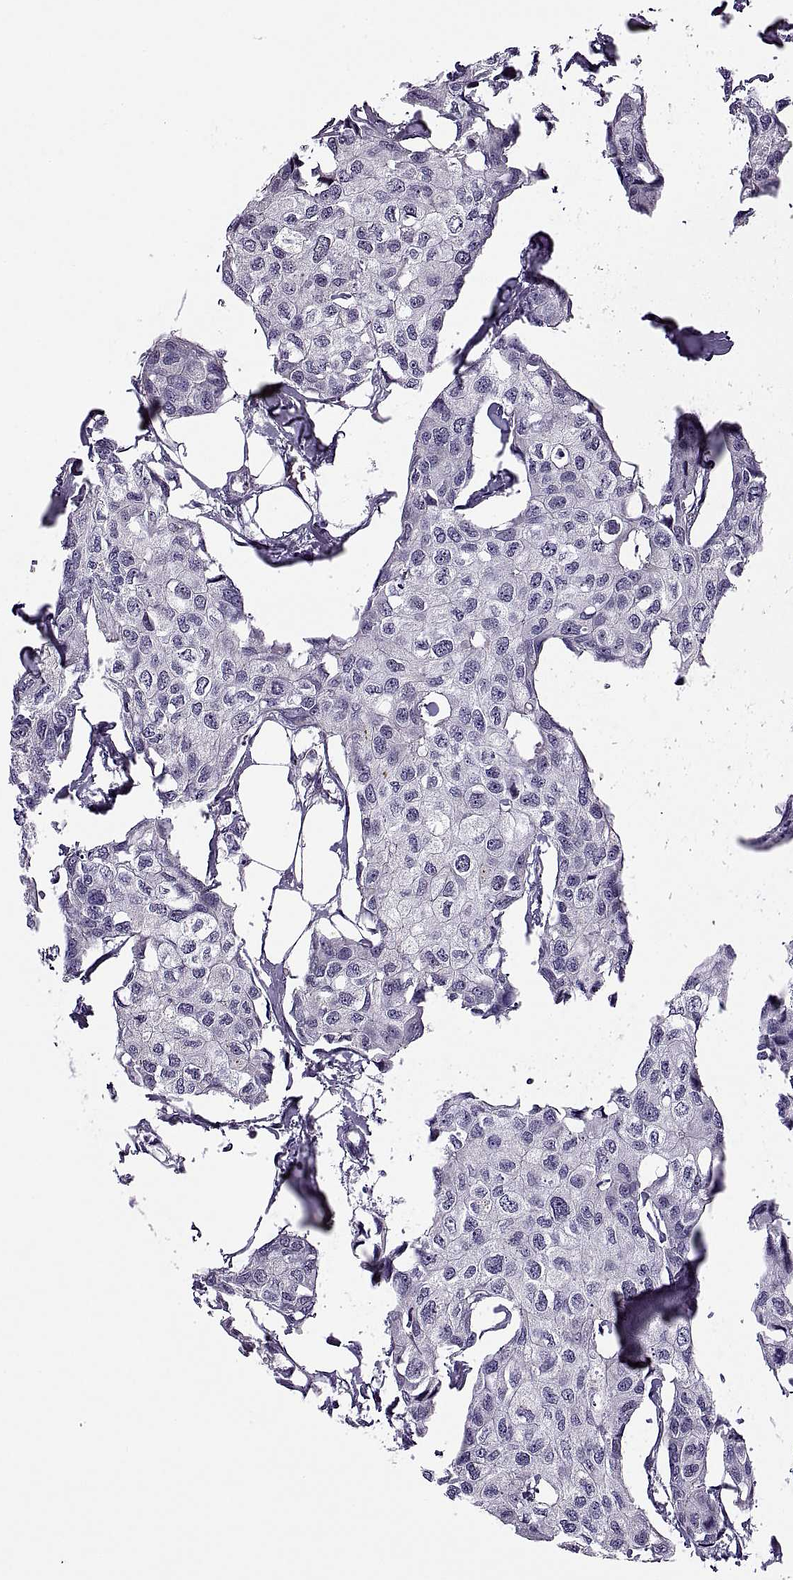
{"staining": {"intensity": "negative", "quantity": "none", "location": "none"}, "tissue": "breast cancer", "cell_type": "Tumor cells", "image_type": "cancer", "snomed": [{"axis": "morphology", "description": "Duct carcinoma"}, {"axis": "topography", "description": "Breast"}], "caption": "Human breast cancer stained for a protein using IHC demonstrates no staining in tumor cells.", "gene": "MAGEB1", "patient": {"sex": "female", "age": 80}}